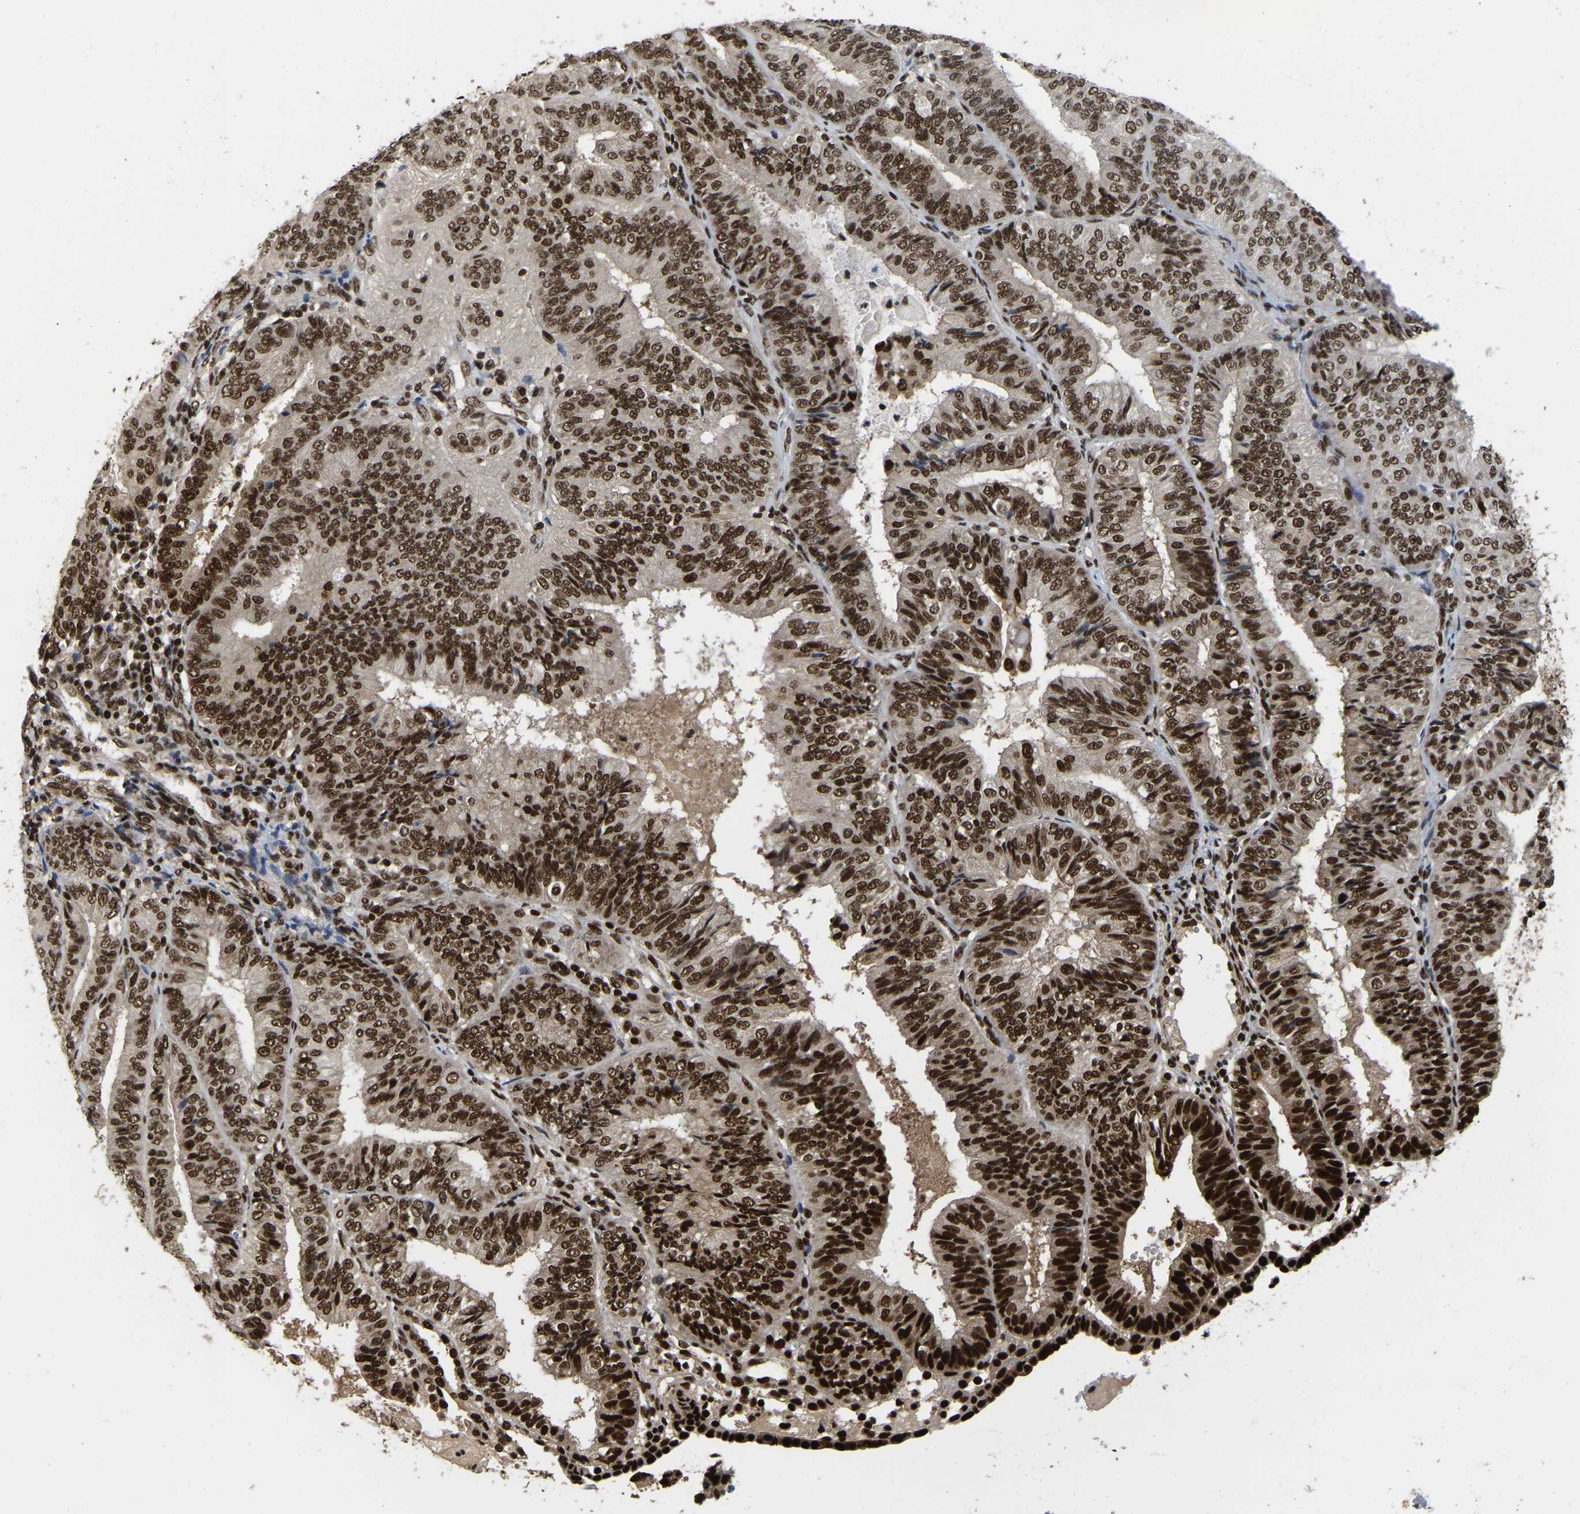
{"staining": {"intensity": "strong", "quantity": ">75%", "location": "nuclear"}, "tissue": "endometrial cancer", "cell_type": "Tumor cells", "image_type": "cancer", "snomed": [{"axis": "morphology", "description": "Adenocarcinoma, NOS"}, {"axis": "topography", "description": "Endometrium"}], "caption": "Immunohistochemistry of human adenocarcinoma (endometrial) exhibits high levels of strong nuclear staining in about >75% of tumor cells. Nuclei are stained in blue.", "gene": "TBL1XR1", "patient": {"sex": "female", "age": 58}}